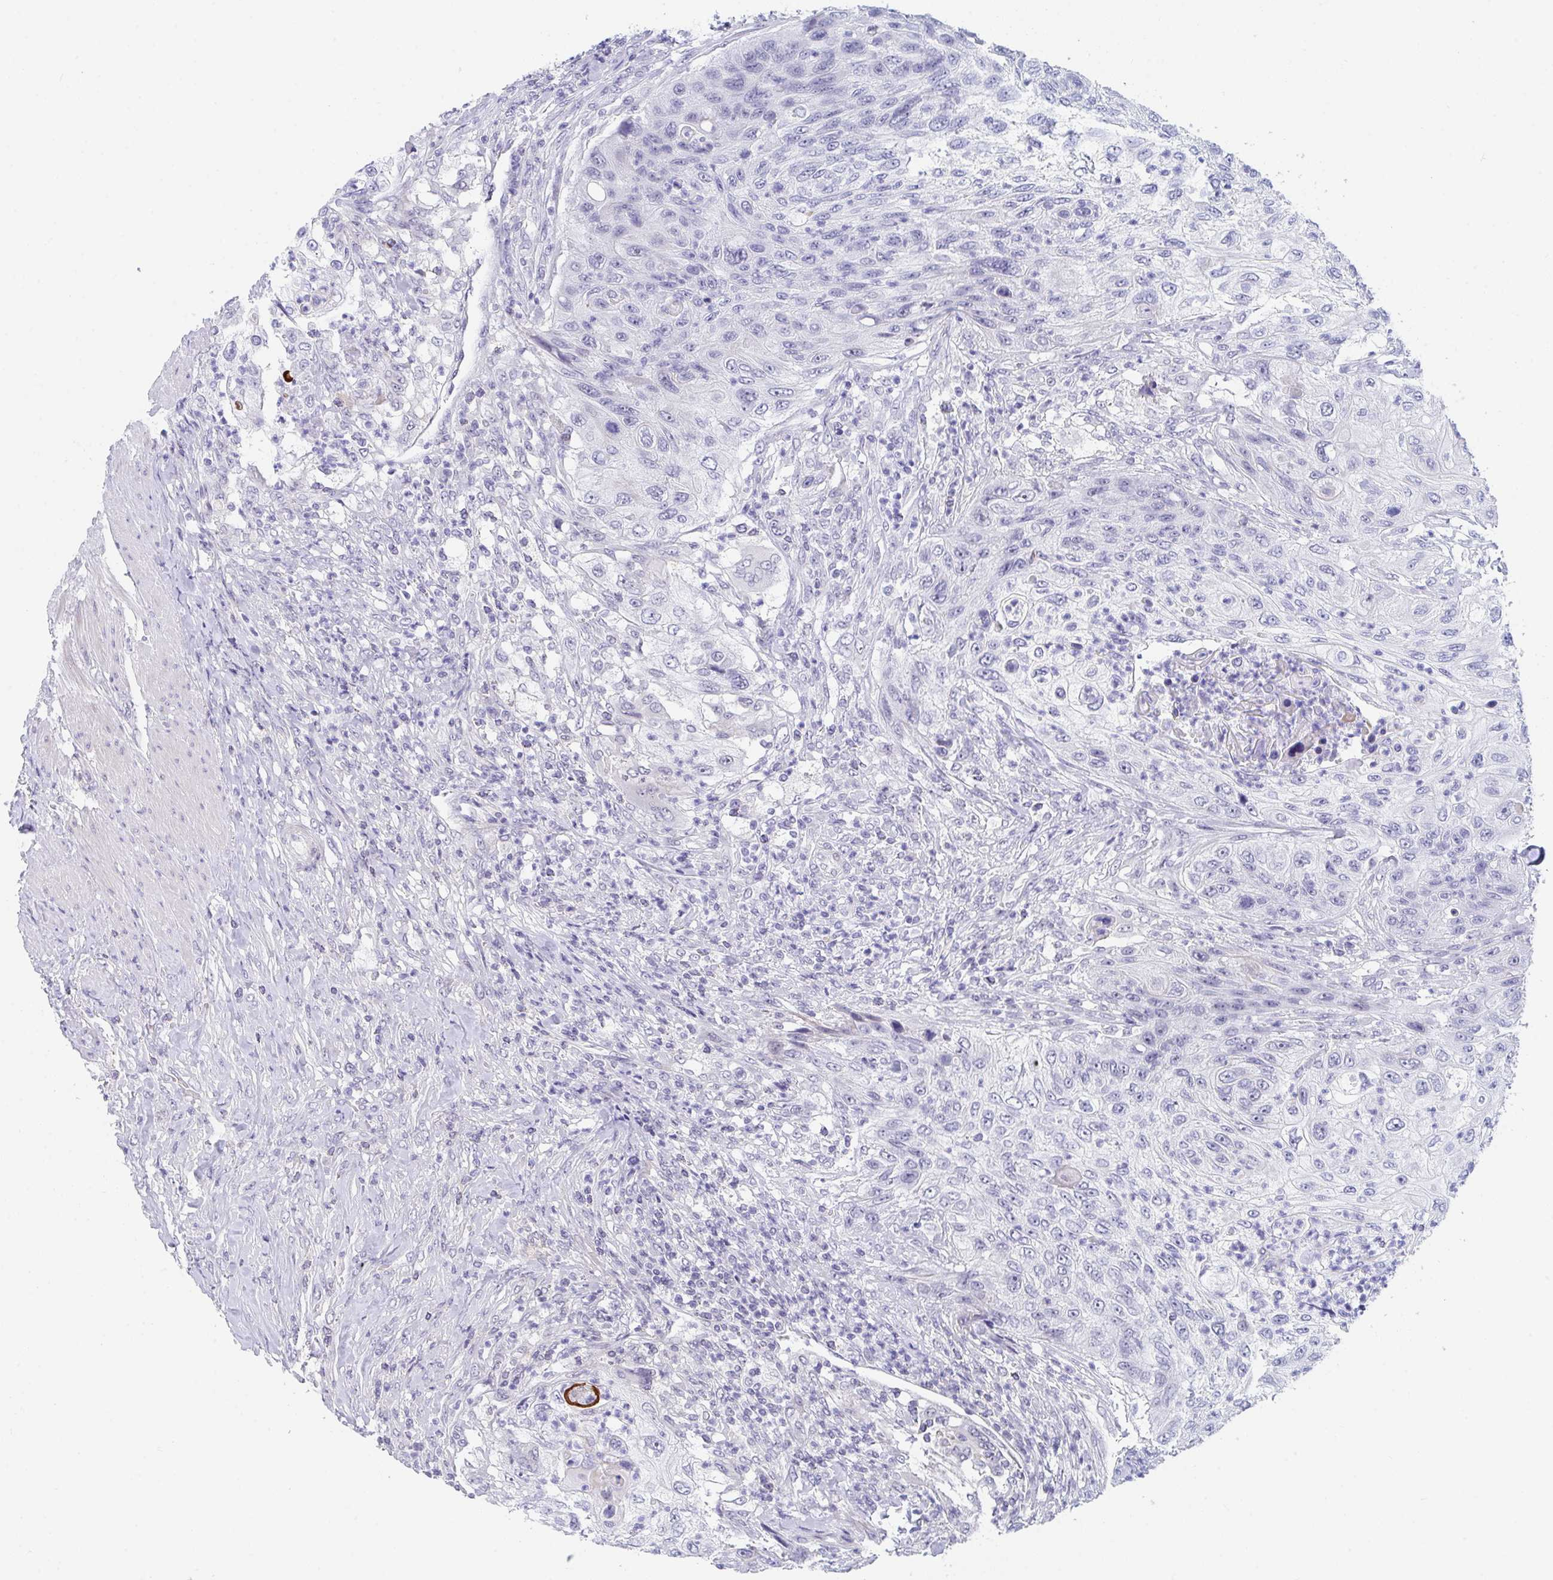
{"staining": {"intensity": "negative", "quantity": "none", "location": "none"}, "tissue": "urothelial cancer", "cell_type": "Tumor cells", "image_type": "cancer", "snomed": [{"axis": "morphology", "description": "Urothelial carcinoma, High grade"}, {"axis": "topography", "description": "Urinary bladder"}], "caption": "High magnification brightfield microscopy of urothelial cancer stained with DAB (brown) and counterstained with hematoxylin (blue): tumor cells show no significant staining. (DAB (3,3'-diaminobenzidine) immunohistochemistry (IHC), high magnification).", "gene": "DAOA", "patient": {"sex": "female", "age": 60}}